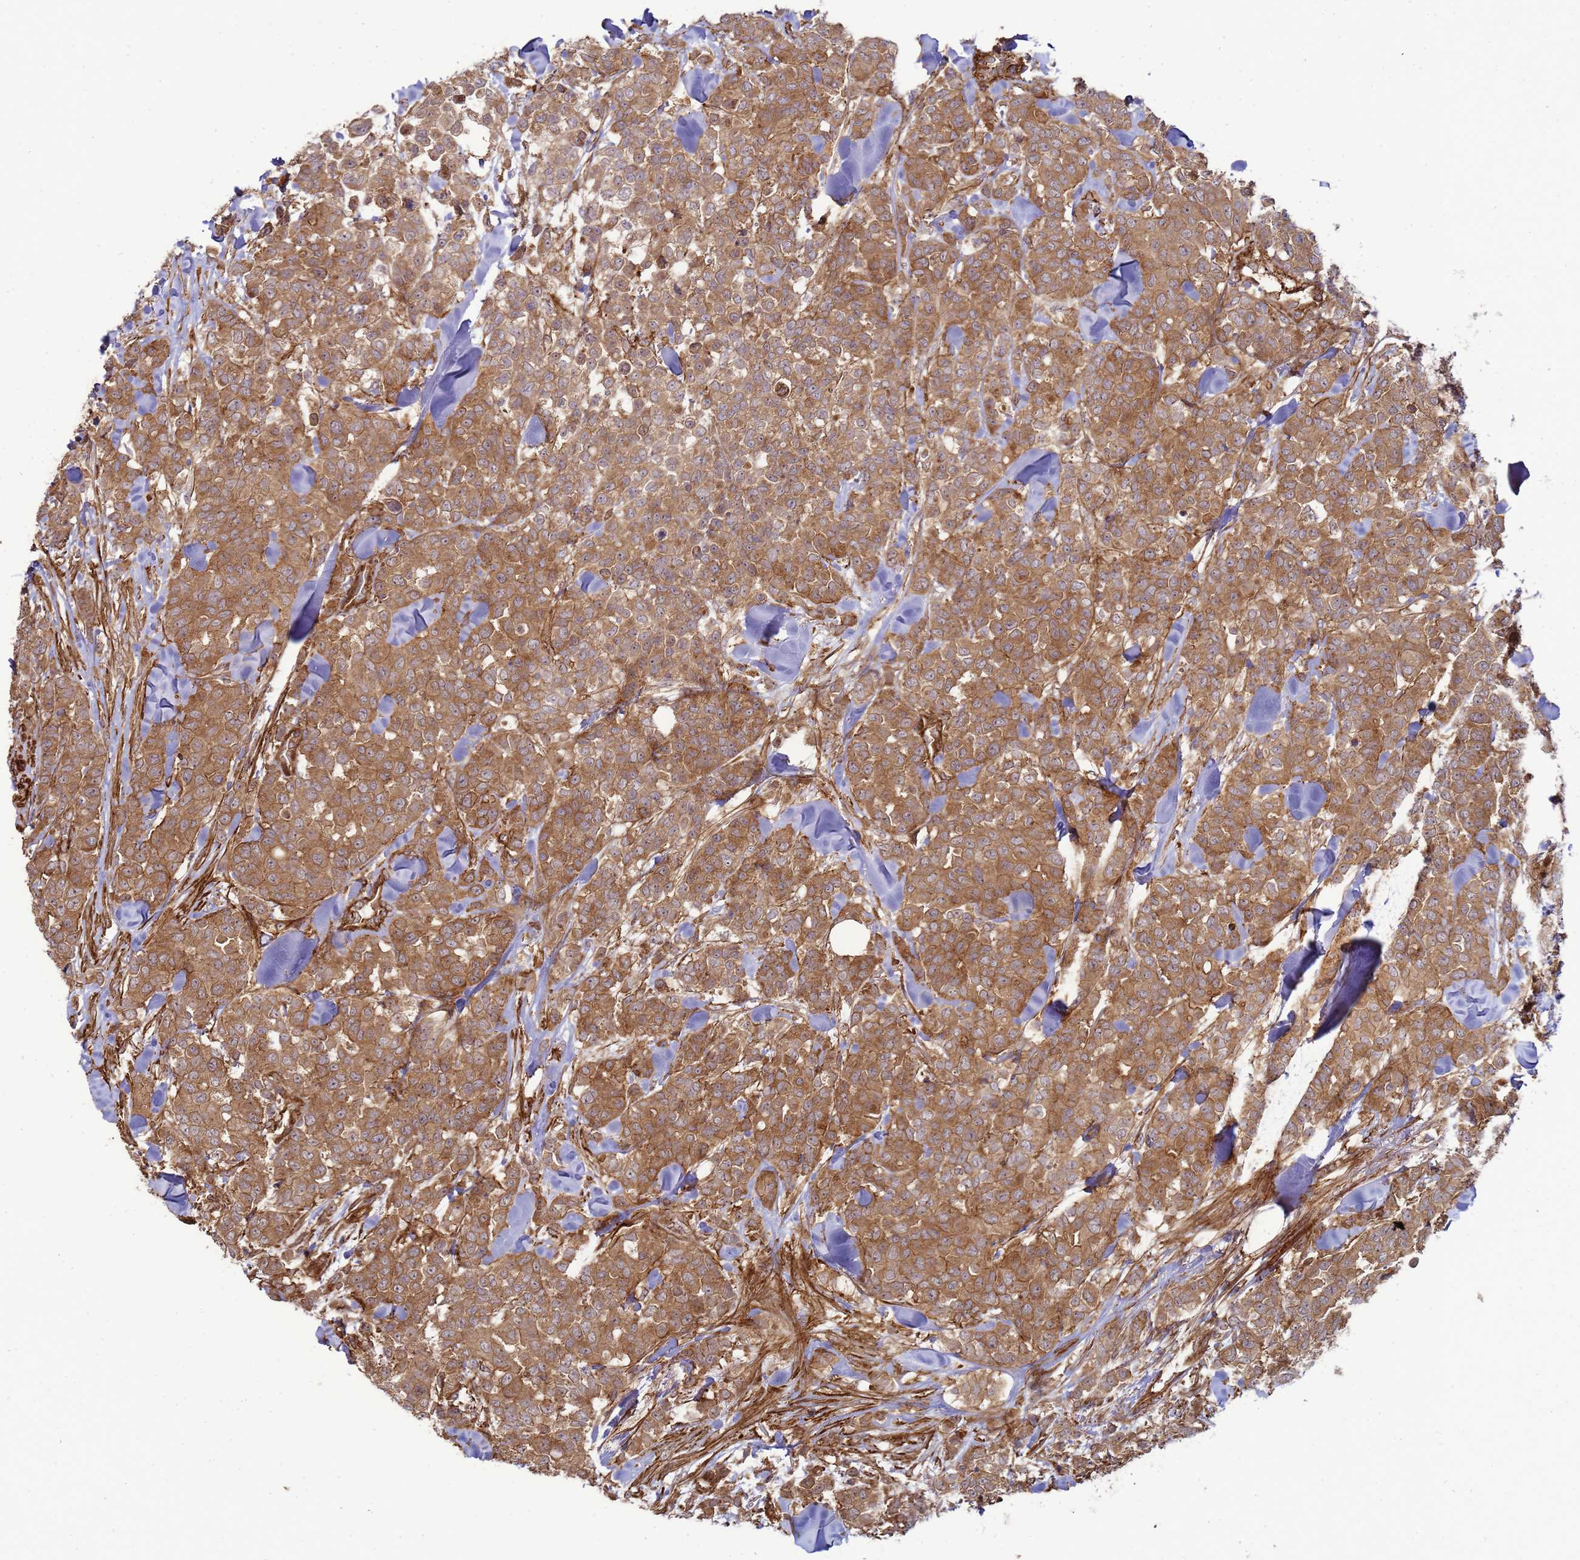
{"staining": {"intensity": "moderate", "quantity": ">75%", "location": "cytoplasmic/membranous"}, "tissue": "breast cancer", "cell_type": "Tumor cells", "image_type": "cancer", "snomed": [{"axis": "morphology", "description": "Lobular carcinoma"}, {"axis": "topography", "description": "Breast"}], "caption": "Breast cancer (lobular carcinoma) stained with a brown dye demonstrates moderate cytoplasmic/membranous positive positivity in approximately >75% of tumor cells.", "gene": "CNOT1", "patient": {"sex": "female", "age": 91}}